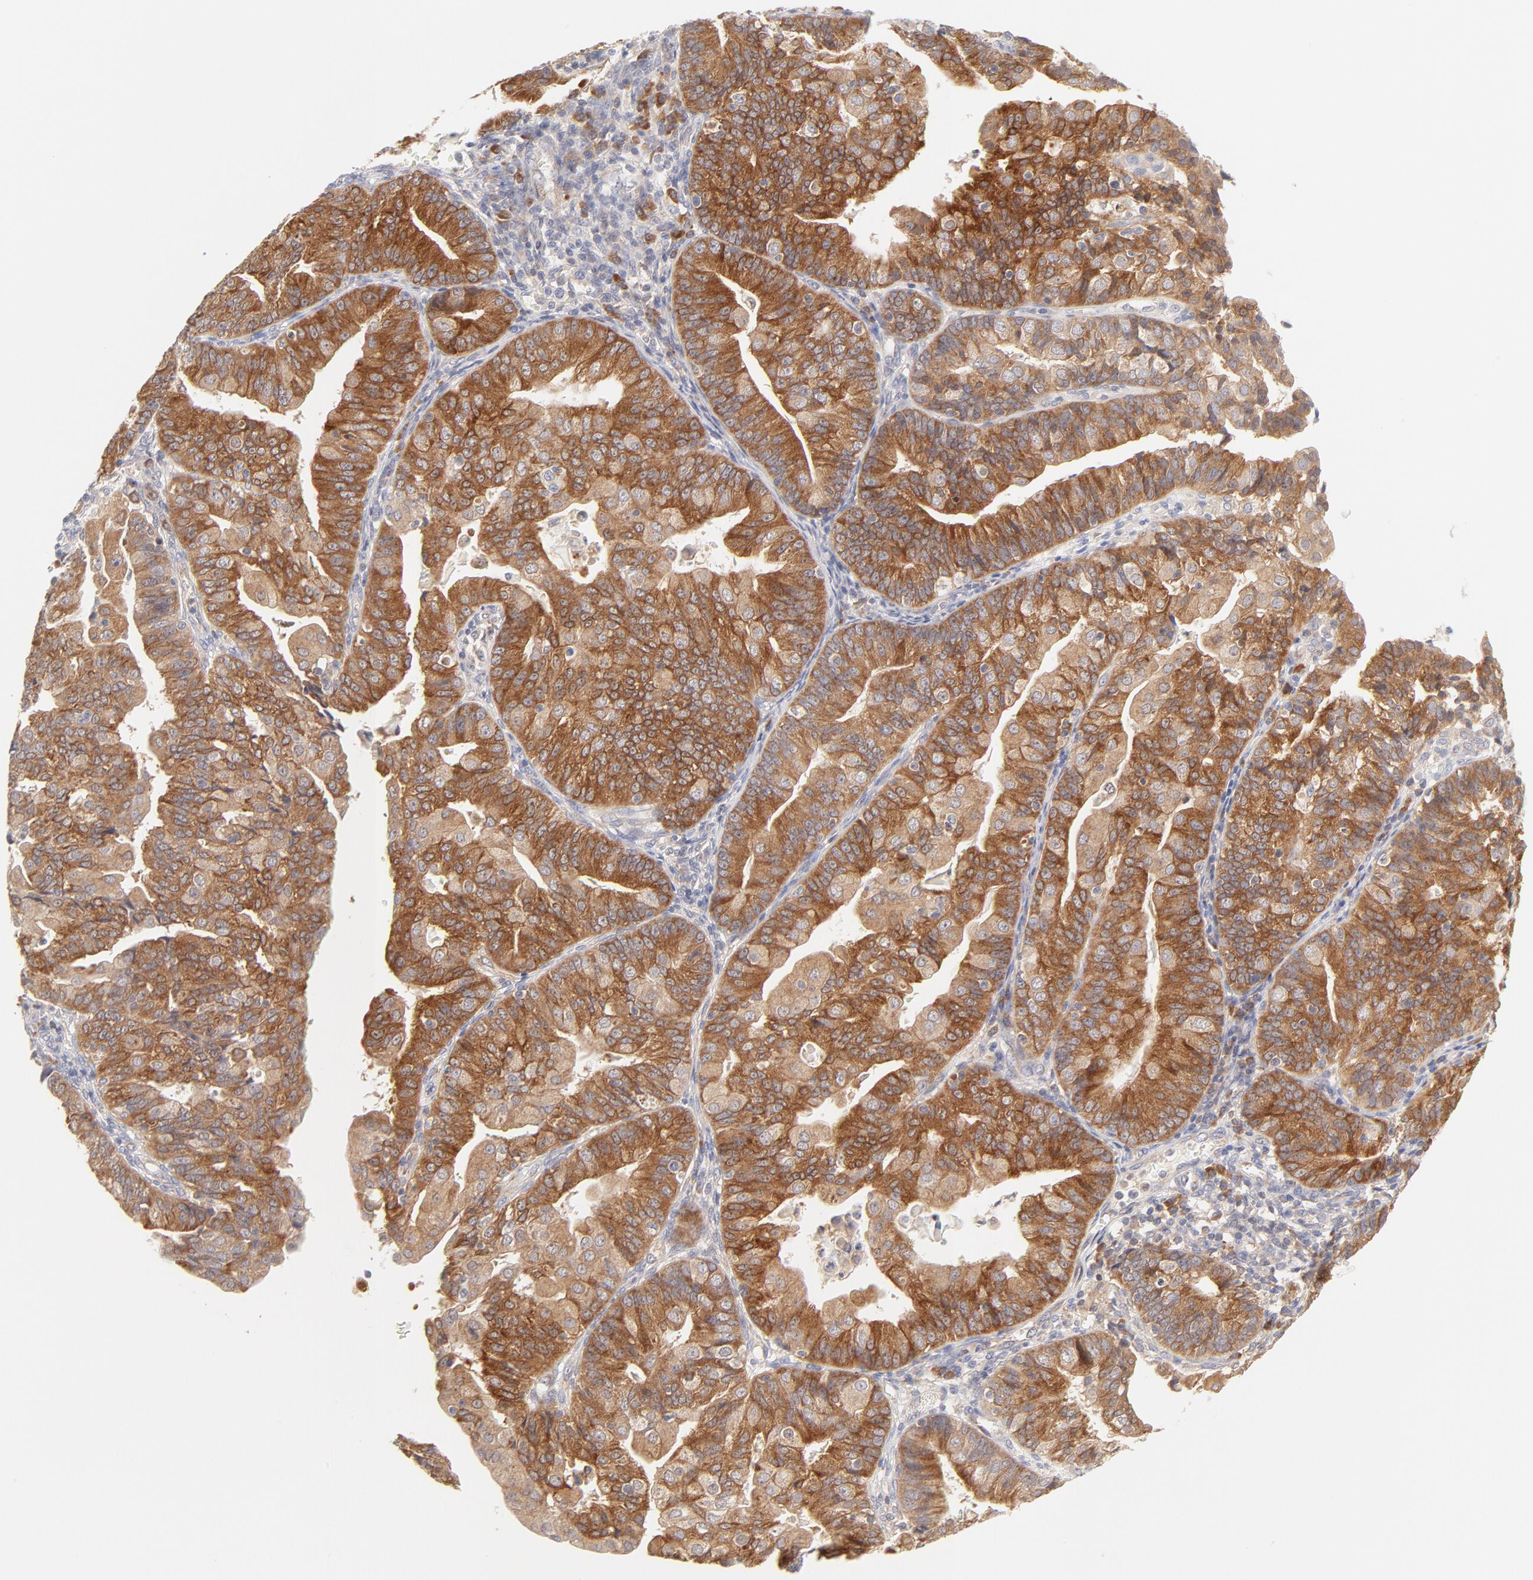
{"staining": {"intensity": "moderate", "quantity": ">75%", "location": "cytoplasmic/membranous"}, "tissue": "endometrial cancer", "cell_type": "Tumor cells", "image_type": "cancer", "snomed": [{"axis": "morphology", "description": "Adenocarcinoma, NOS"}, {"axis": "topography", "description": "Endometrium"}], "caption": "A medium amount of moderate cytoplasmic/membranous staining is identified in approximately >75% of tumor cells in endometrial cancer tissue. (DAB (3,3'-diaminobenzidine) = brown stain, brightfield microscopy at high magnification).", "gene": "RPS6KA1", "patient": {"sex": "female", "age": 56}}